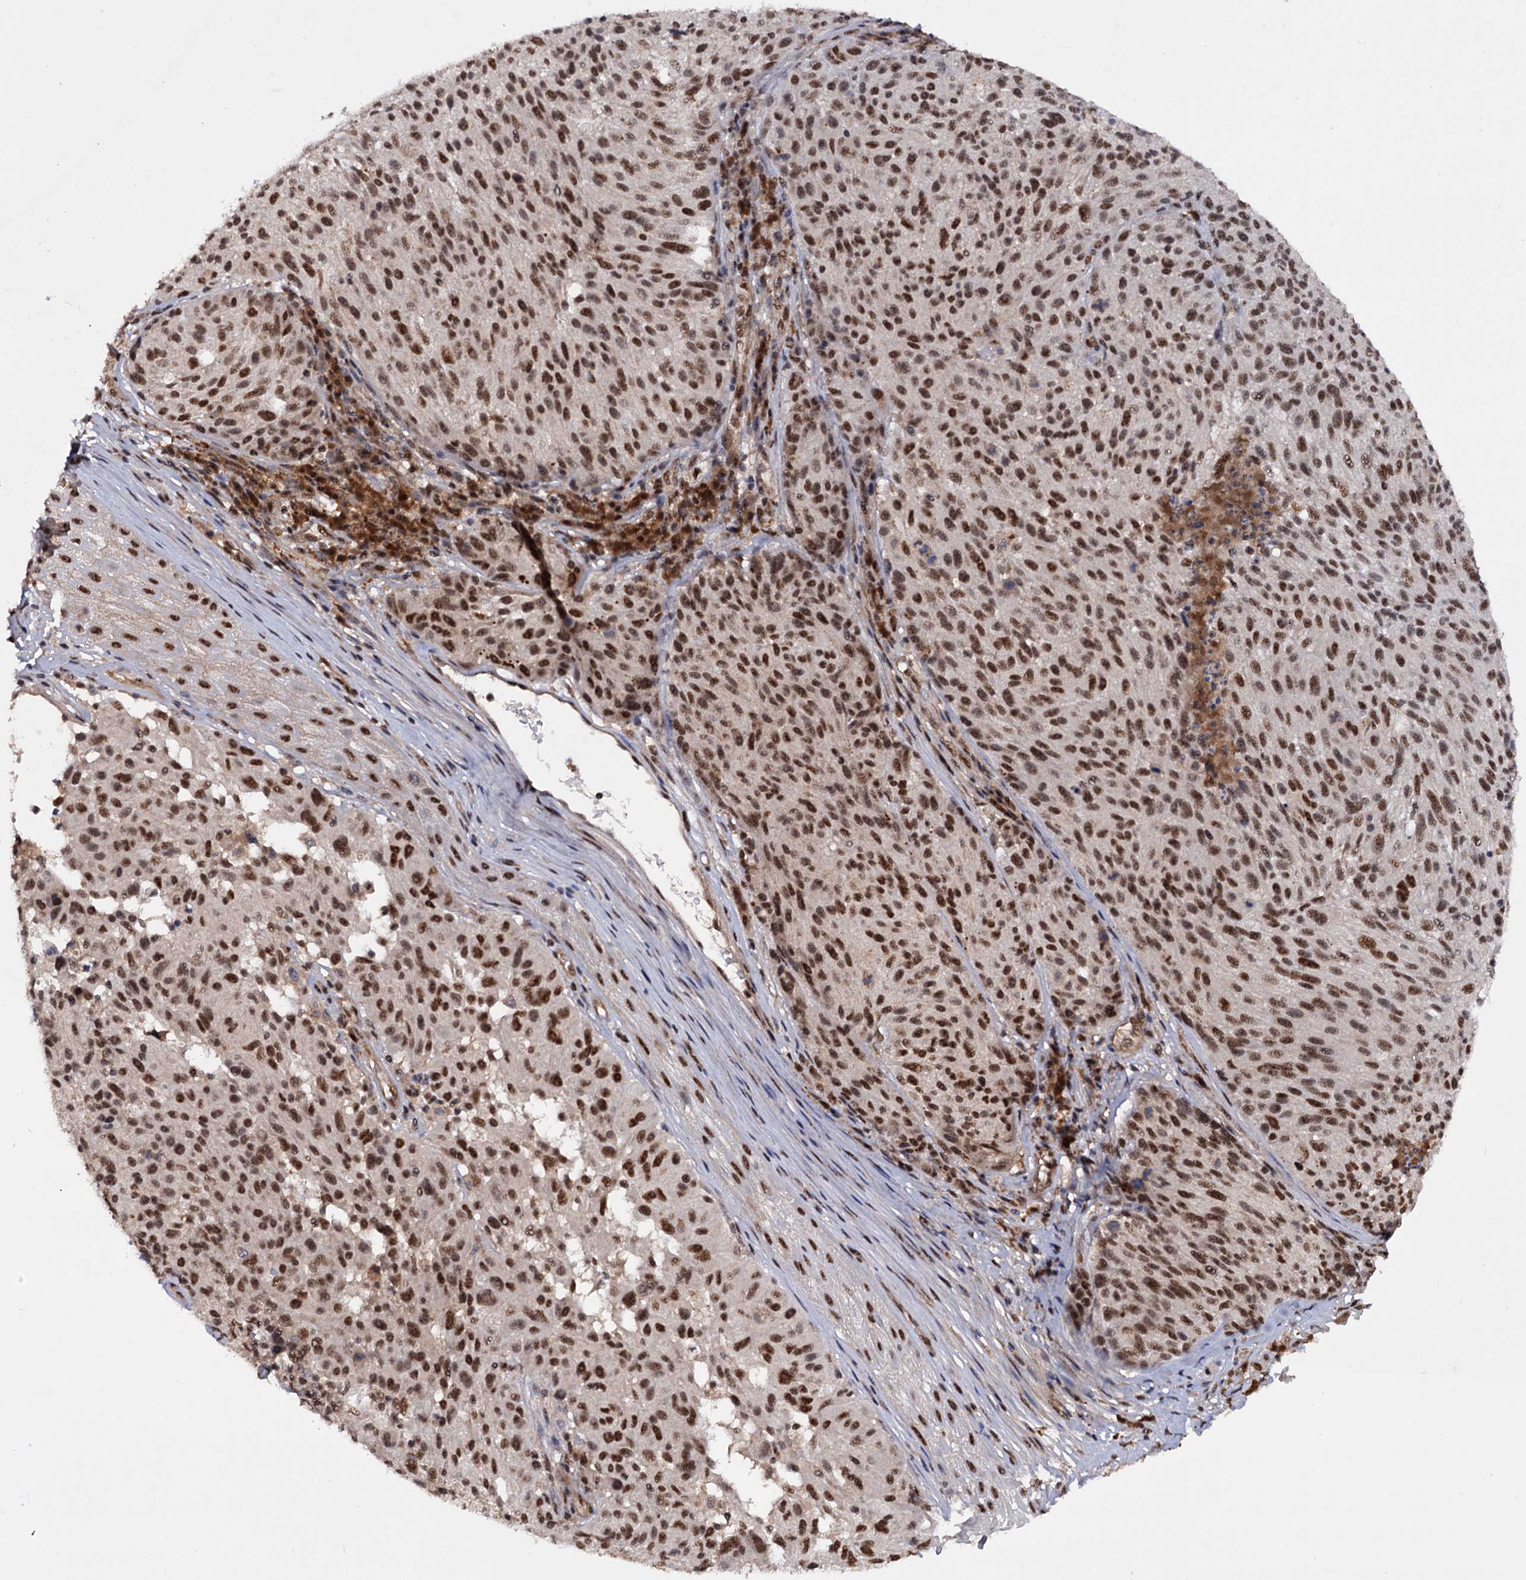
{"staining": {"intensity": "strong", "quantity": ">75%", "location": "nuclear"}, "tissue": "melanoma", "cell_type": "Tumor cells", "image_type": "cancer", "snomed": [{"axis": "morphology", "description": "Malignant melanoma, NOS"}, {"axis": "topography", "description": "Skin"}], "caption": "Human melanoma stained for a protein (brown) displays strong nuclear positive staining in approximately >75% of tumor cells.", "gene": "TBC1D12", "patient": {"sex": "male", "age": 53}}